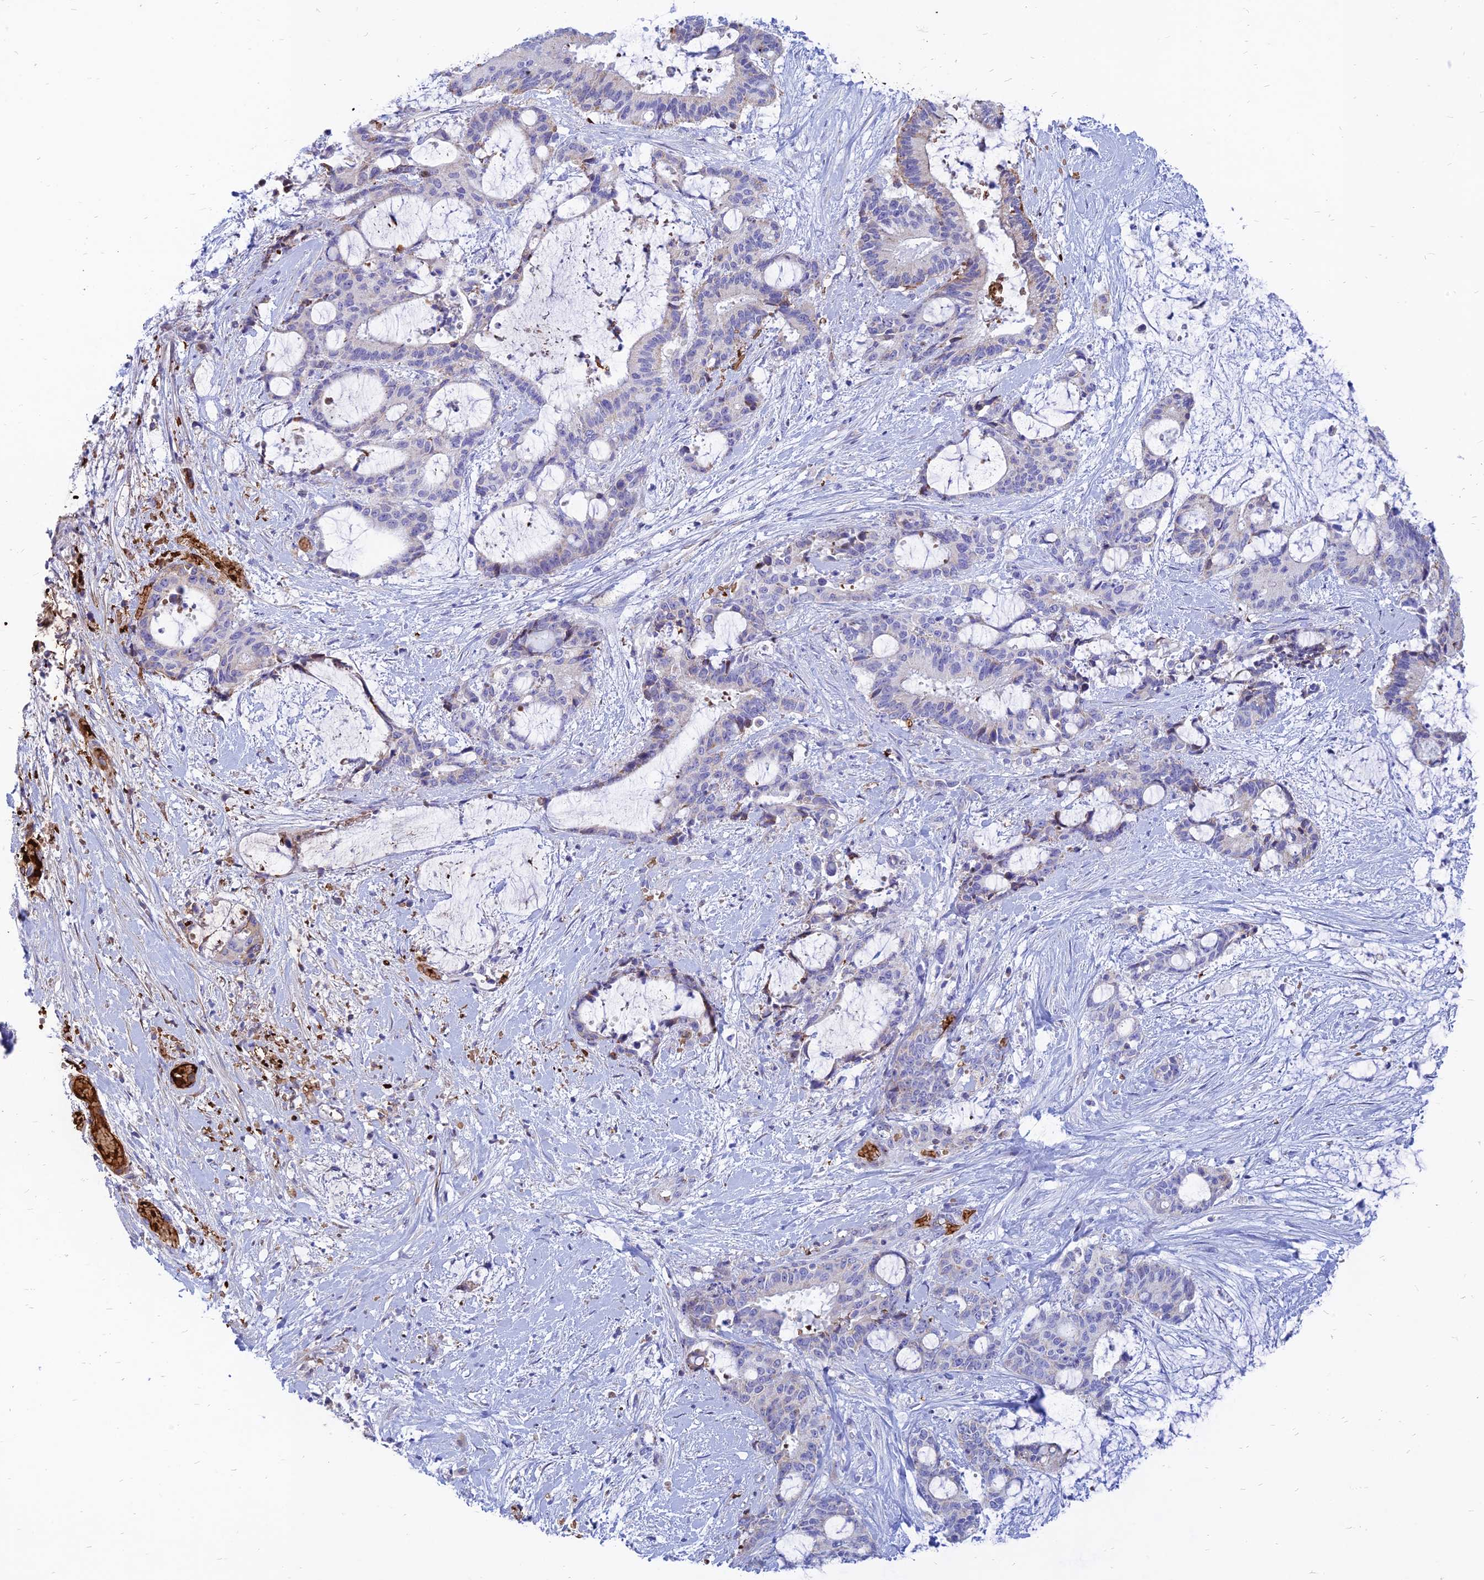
{"staining": {"intensity": "negative", "quantity": "none", "location": "none"}, "tissue": "liver cancer", "cell_type": "Tumor cells", "image_type": "cancer", "snomed": [{"axis": "morphology", "description": "Normal tissue, NOS"}, {"axis": "morphology", "description": "Cholangiocarcinoma"}, {"axis": "topography", "description": "Liver"}, {"axis": "topography", "description": "Peripheral nerve tissue"}], "caption": "Protein analysis of liver cholangiocarcinoma shows no significant expression in tumor cells.", "gene": "HHAT", "patient": {"sex": "female", "age": 73}}